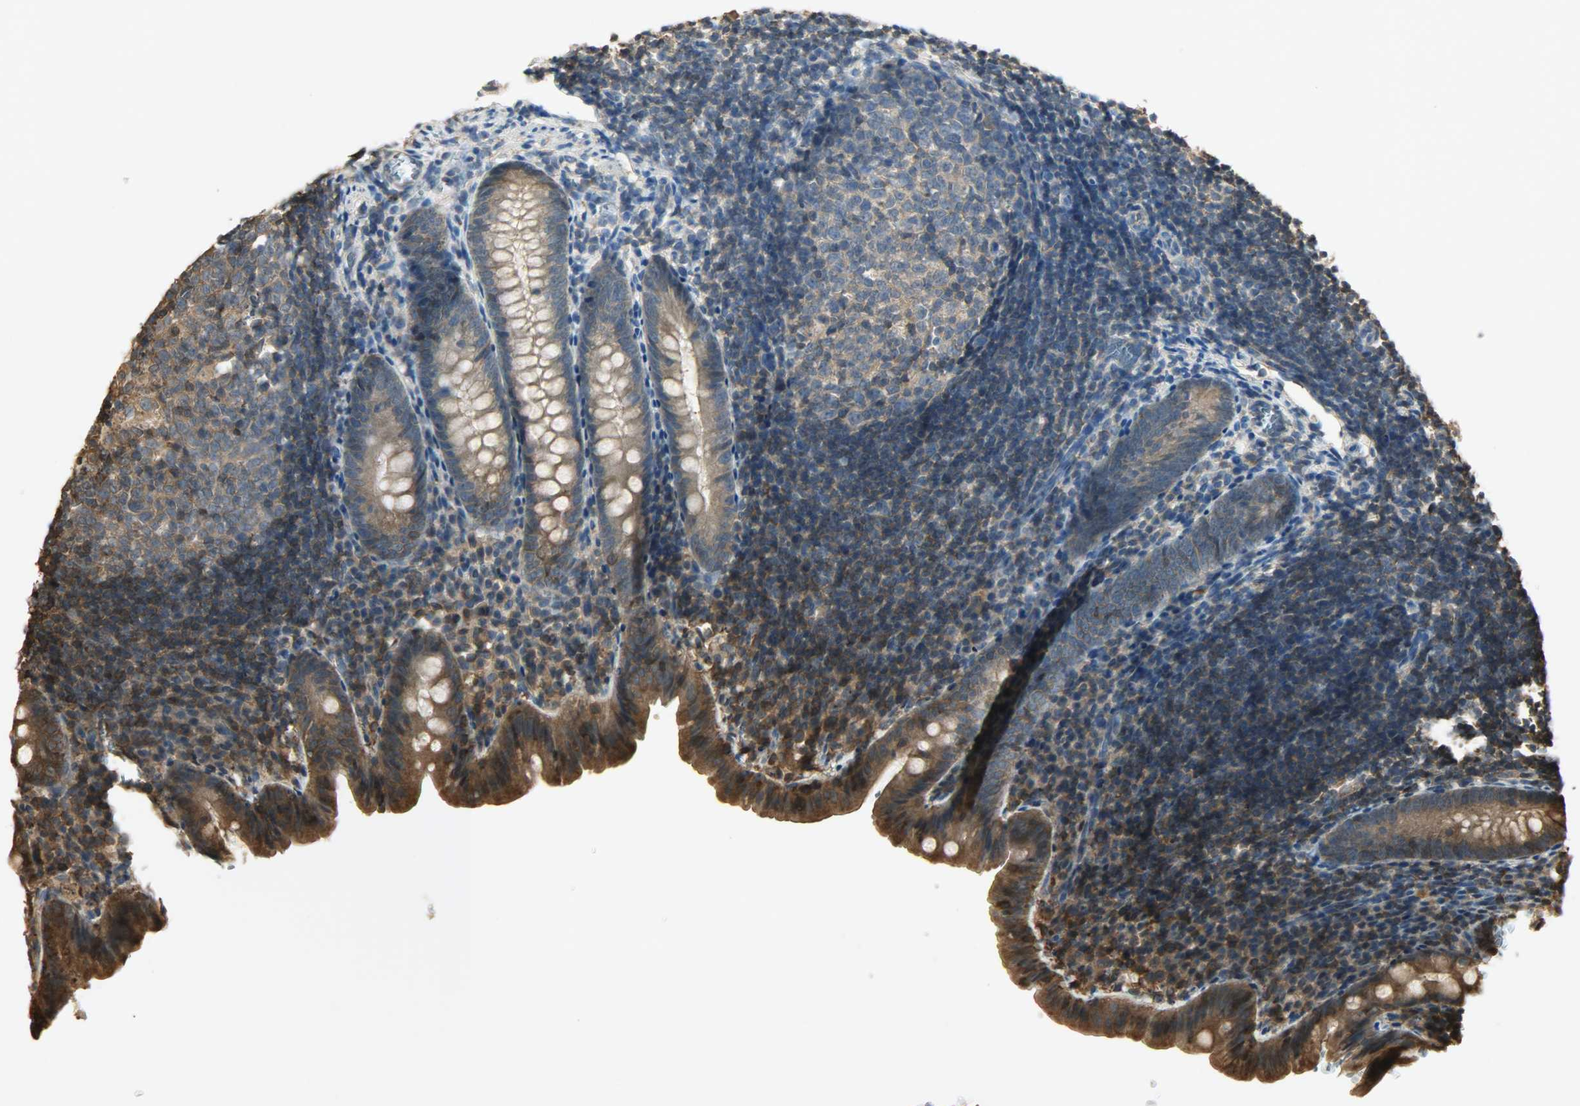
{"staining": {"intensity": "strong", "quantity": ">75%", "location": "cytoplasmic/membranous"}, "tissue": "appendix", "cell_type": "Glandular cells", "image_type": "normal", "snomed": [{"axis": "morphology", "description": "Normal tissue, NOS"}, {"axis": "topography", "description": "Appendix"}], "caption": "Immunohistochemical staining of unremarkable human appendix reveals strong cytoplasmic/membranous protein positivity in about >75% of glandular cells.", "gene": "YWHAZ", "patient": {"sex": "female", "age": 10}}